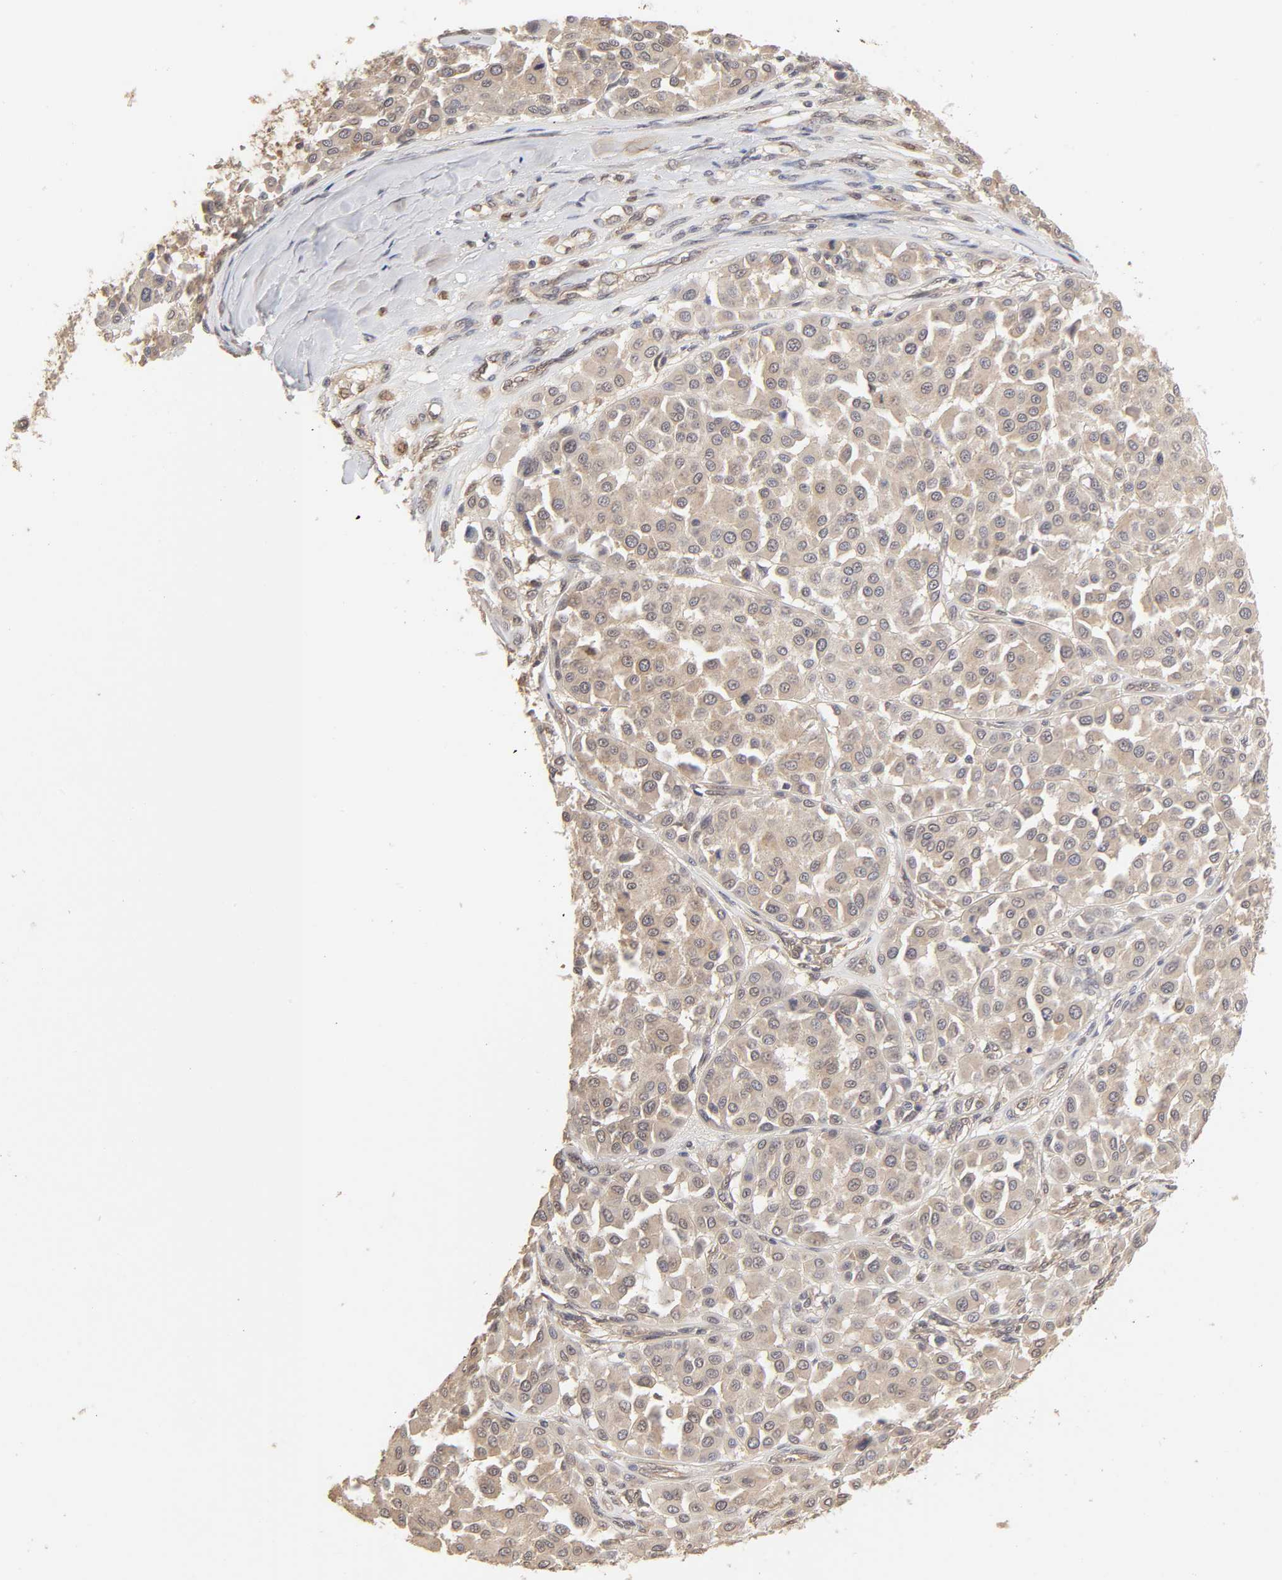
{"staining": {"intensity": "weak", "quantity": ">75%", "location": "cytoplasmic/membranous"}, "tissue": "melanoma", "cell_type": "Tumor cells", "image_type": "cancer", "snomed": [{"axis": "morphology", "description": "Malignant melanoma, Metastatic site"}, {"axis": "topography", "description": "Soft tissue"}], "caption": "Protein expression analysis of human malignant melanoma (metastatic site) reveals weak cytoplasmic/membranous positivity in approximately >75% of tumor cells.", "gene": "MAPK1", "patient": {"sex": "male", "age": 41}}